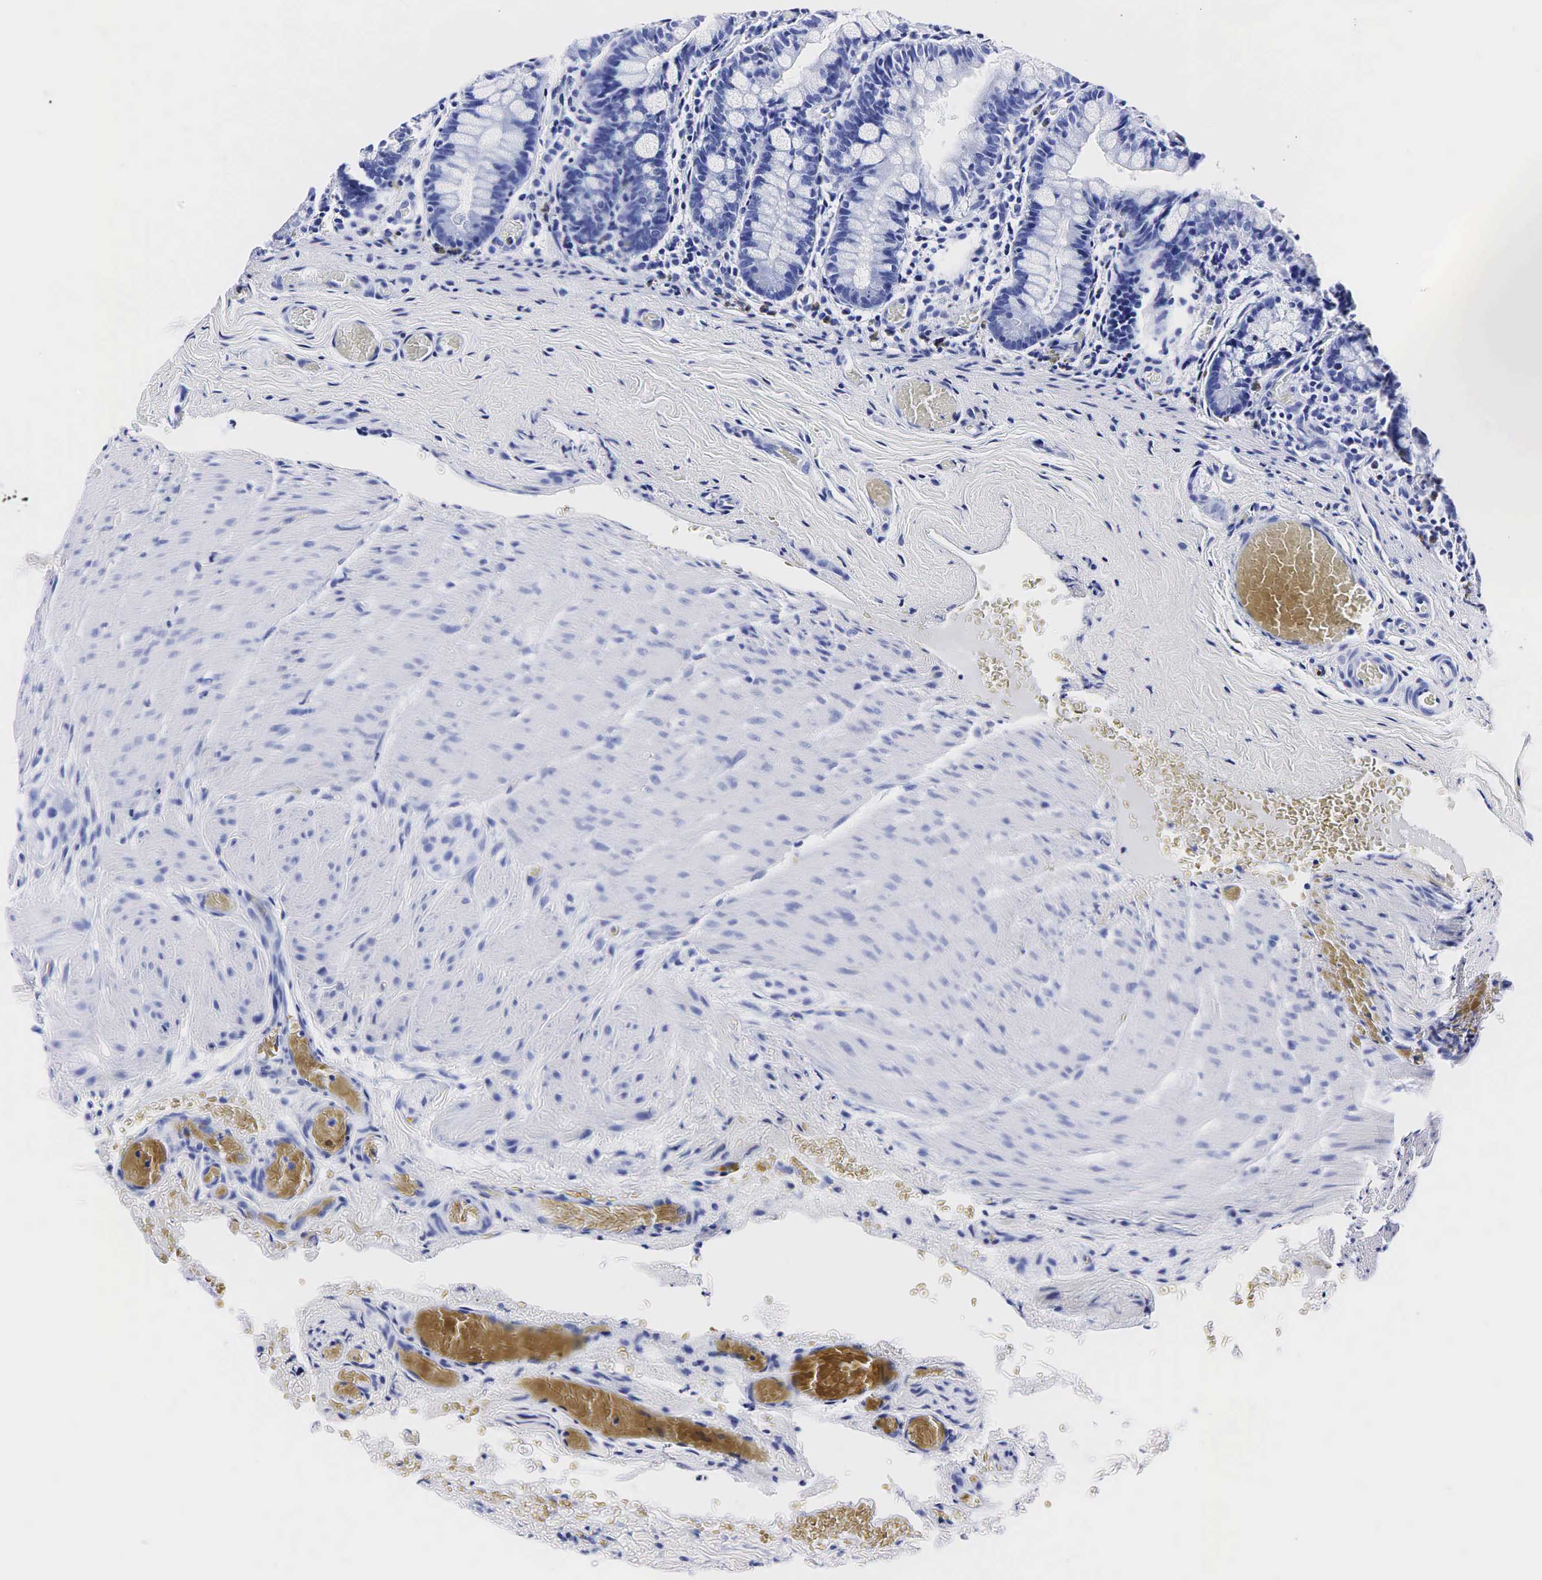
{"staining": {"intensity": "negative", "quantity": "none", "location": "none"}, "tissue": "small intestine", "cell_type": "Glandular cells", "image_type": "normal", "snomed": [{"axis": "morphology", "description": "Normal tissue, NOS"}, {"axis": "topography", "description": "Small intestine"}], "caption": "High magnification brightfield microscopy of benign small intestine stained with DAB (3,3'-diaminobenzidine) (brown) and counterstained with hematoxylin (blue): glandular cells show no significant positivity.", "gene": "ACP3", "patient": {"sex": "male", "age": 1}}